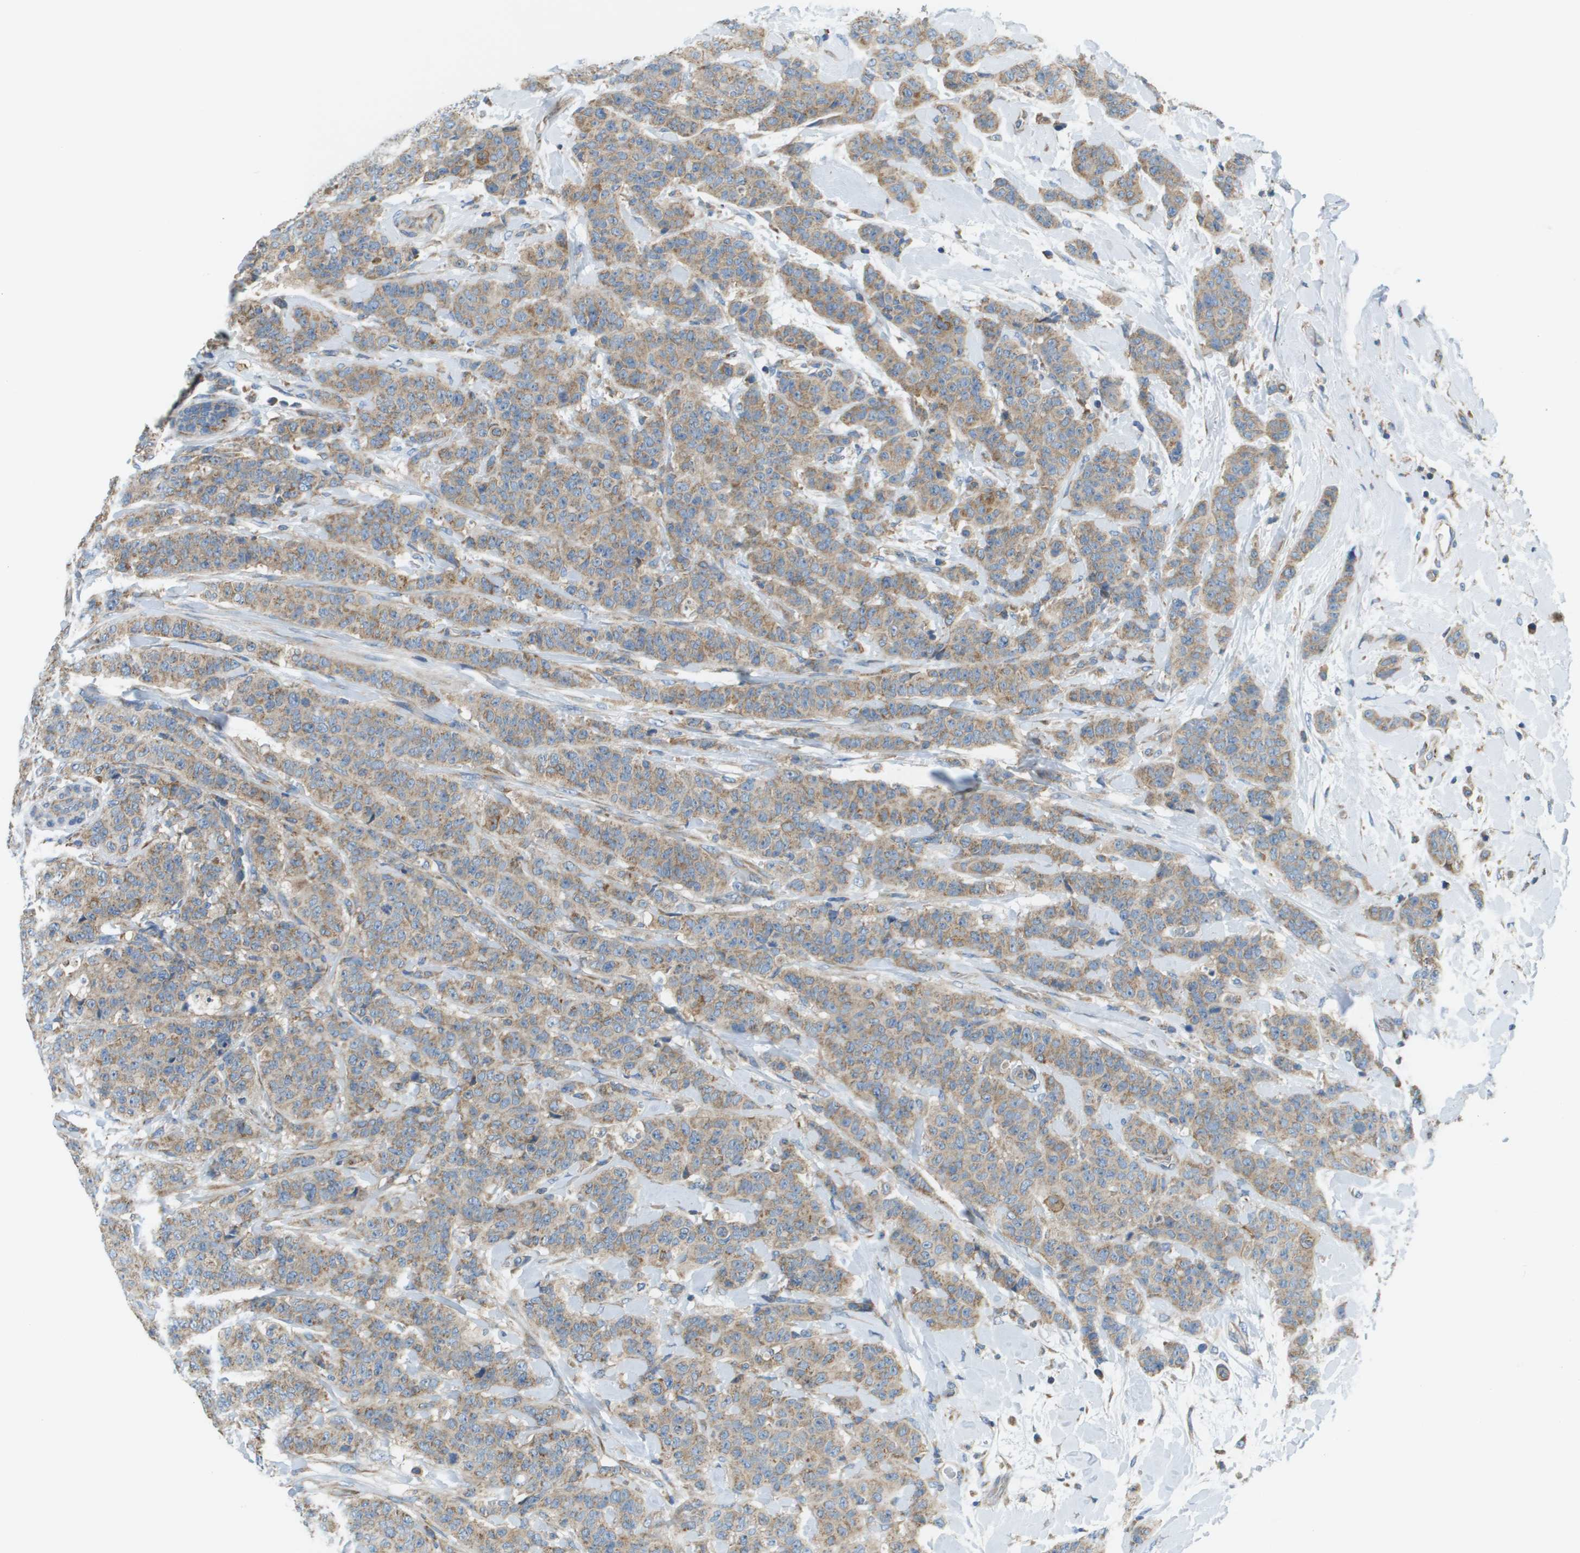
{"staining": {"intensity": "moderate", "quantity": ">75%", "location": "cytoplasmic/membranous"}, "tissue": "breast cancer", "cell_type": "Tumor cells", "image_type": "cancer", "snomed": [{"axis": "morphology", "description": "Normal tissue, NOS"}, {"axis": "morphology", "description": "Duct carcinoma"}, {"axis": "topography", "description": "Breast"}], "caption": "This histopathology image demonstrates invasive ductal carcinoma (breast) stained with immunohistochemistry (IHC) to label a protein in brown. The cytoplasmic/membranous of tumor cells show moderate positivity for the protein. Nuclei are counter-stained blue.", "gene": "TAOK3", "patient": {"sex": "female", "age": 40}}